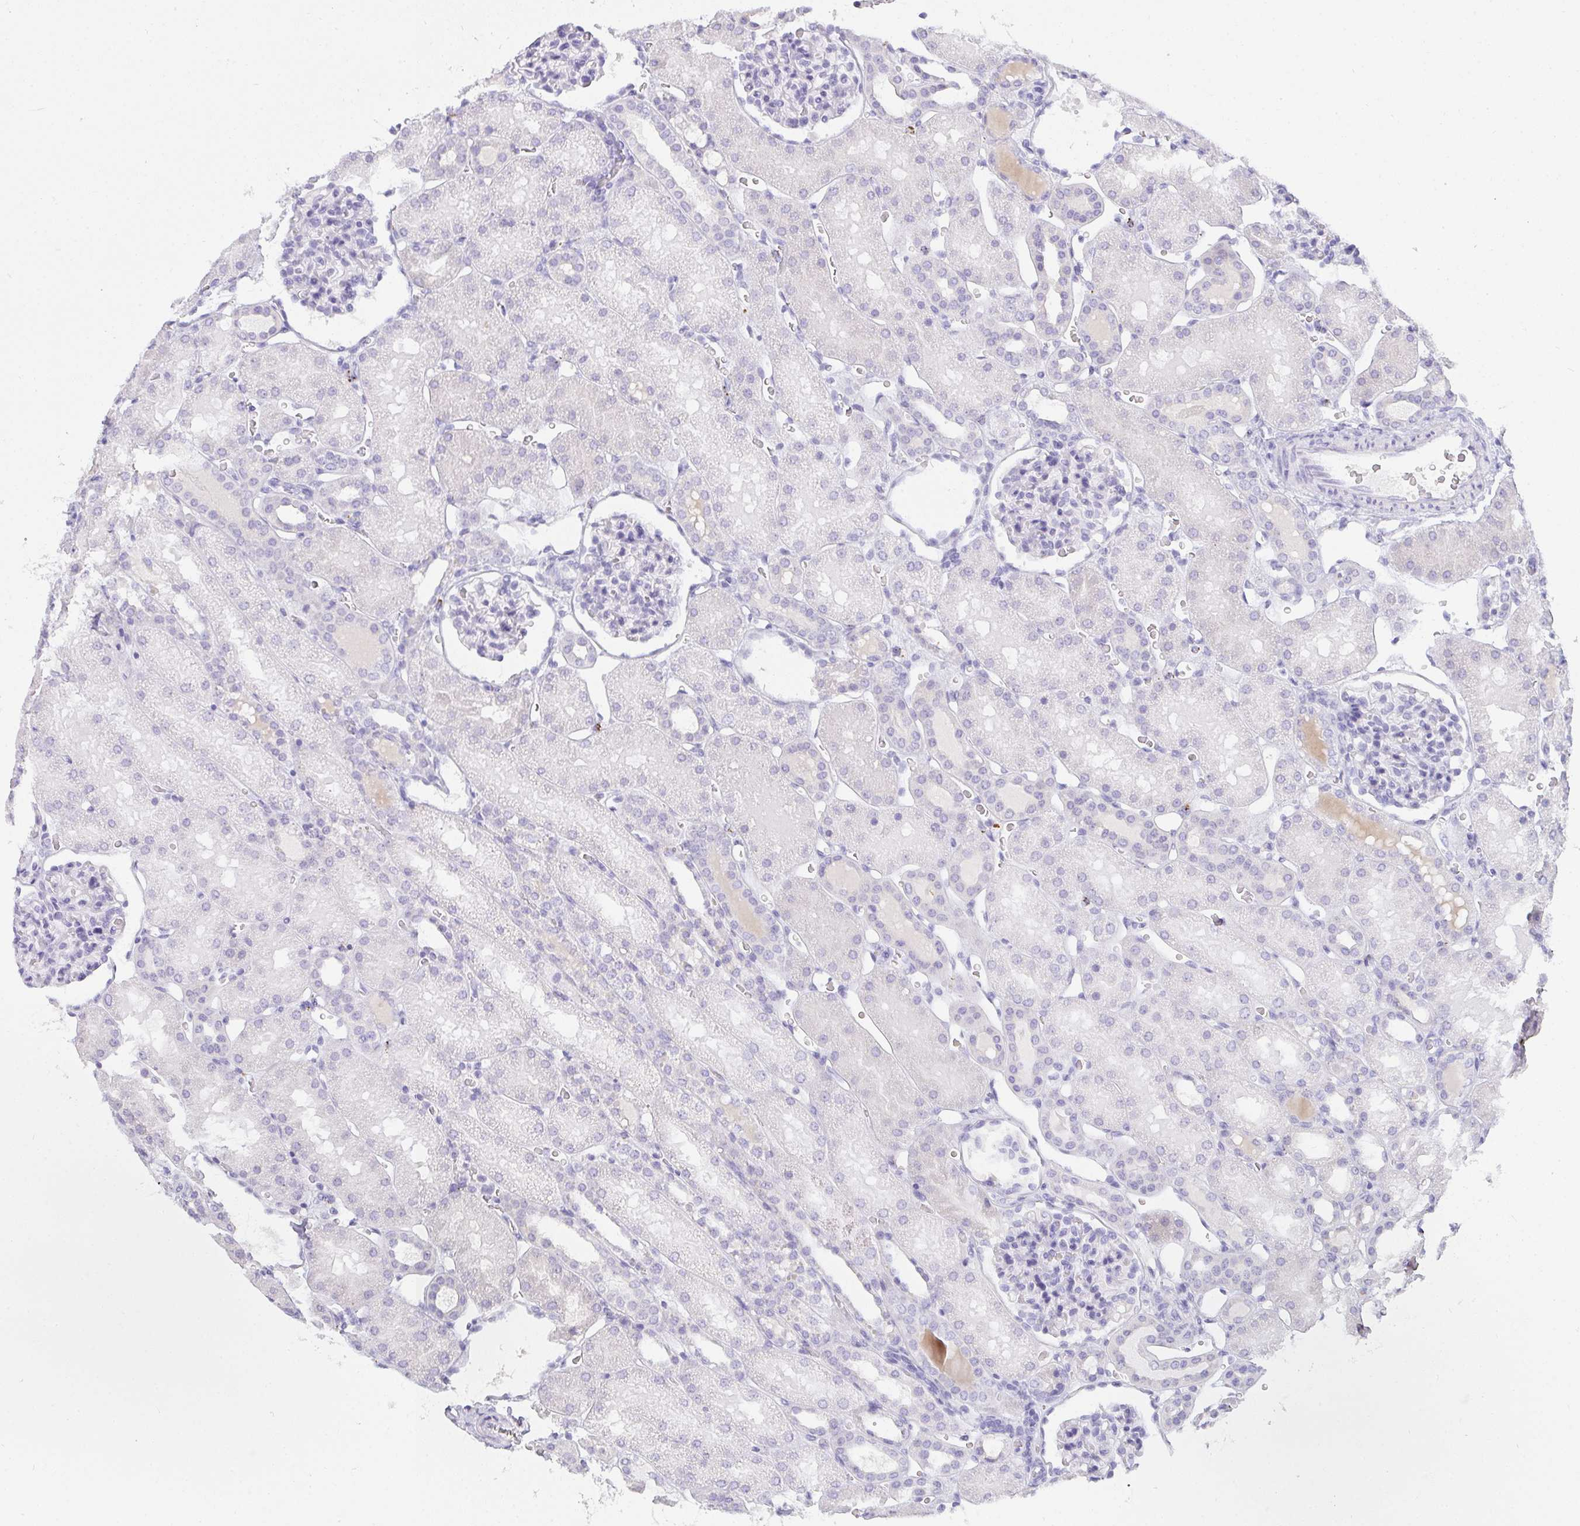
{"staining": {"intensity": "negative", "quantity": "none", "location": "none"}, "tissue": "kidney", "cell_type": "Cells in glomeruli", "image_type": "normal", "snomed": [{"axis": "morphology", "description": "Normal tissue, NOS"}, {"axis": "topography", "description": "Kidney"}], "caption": "Photomicrograph shows no protein expression in cells in glomeruli of benign kidney. (DAB (3,3'-diaminobenzidine) immunohistochemistry (IHC) visualized using brightfield microscopy, high magnification).", "gene": "OR5J2", "patient": {"sex": "male", "age": 2}}